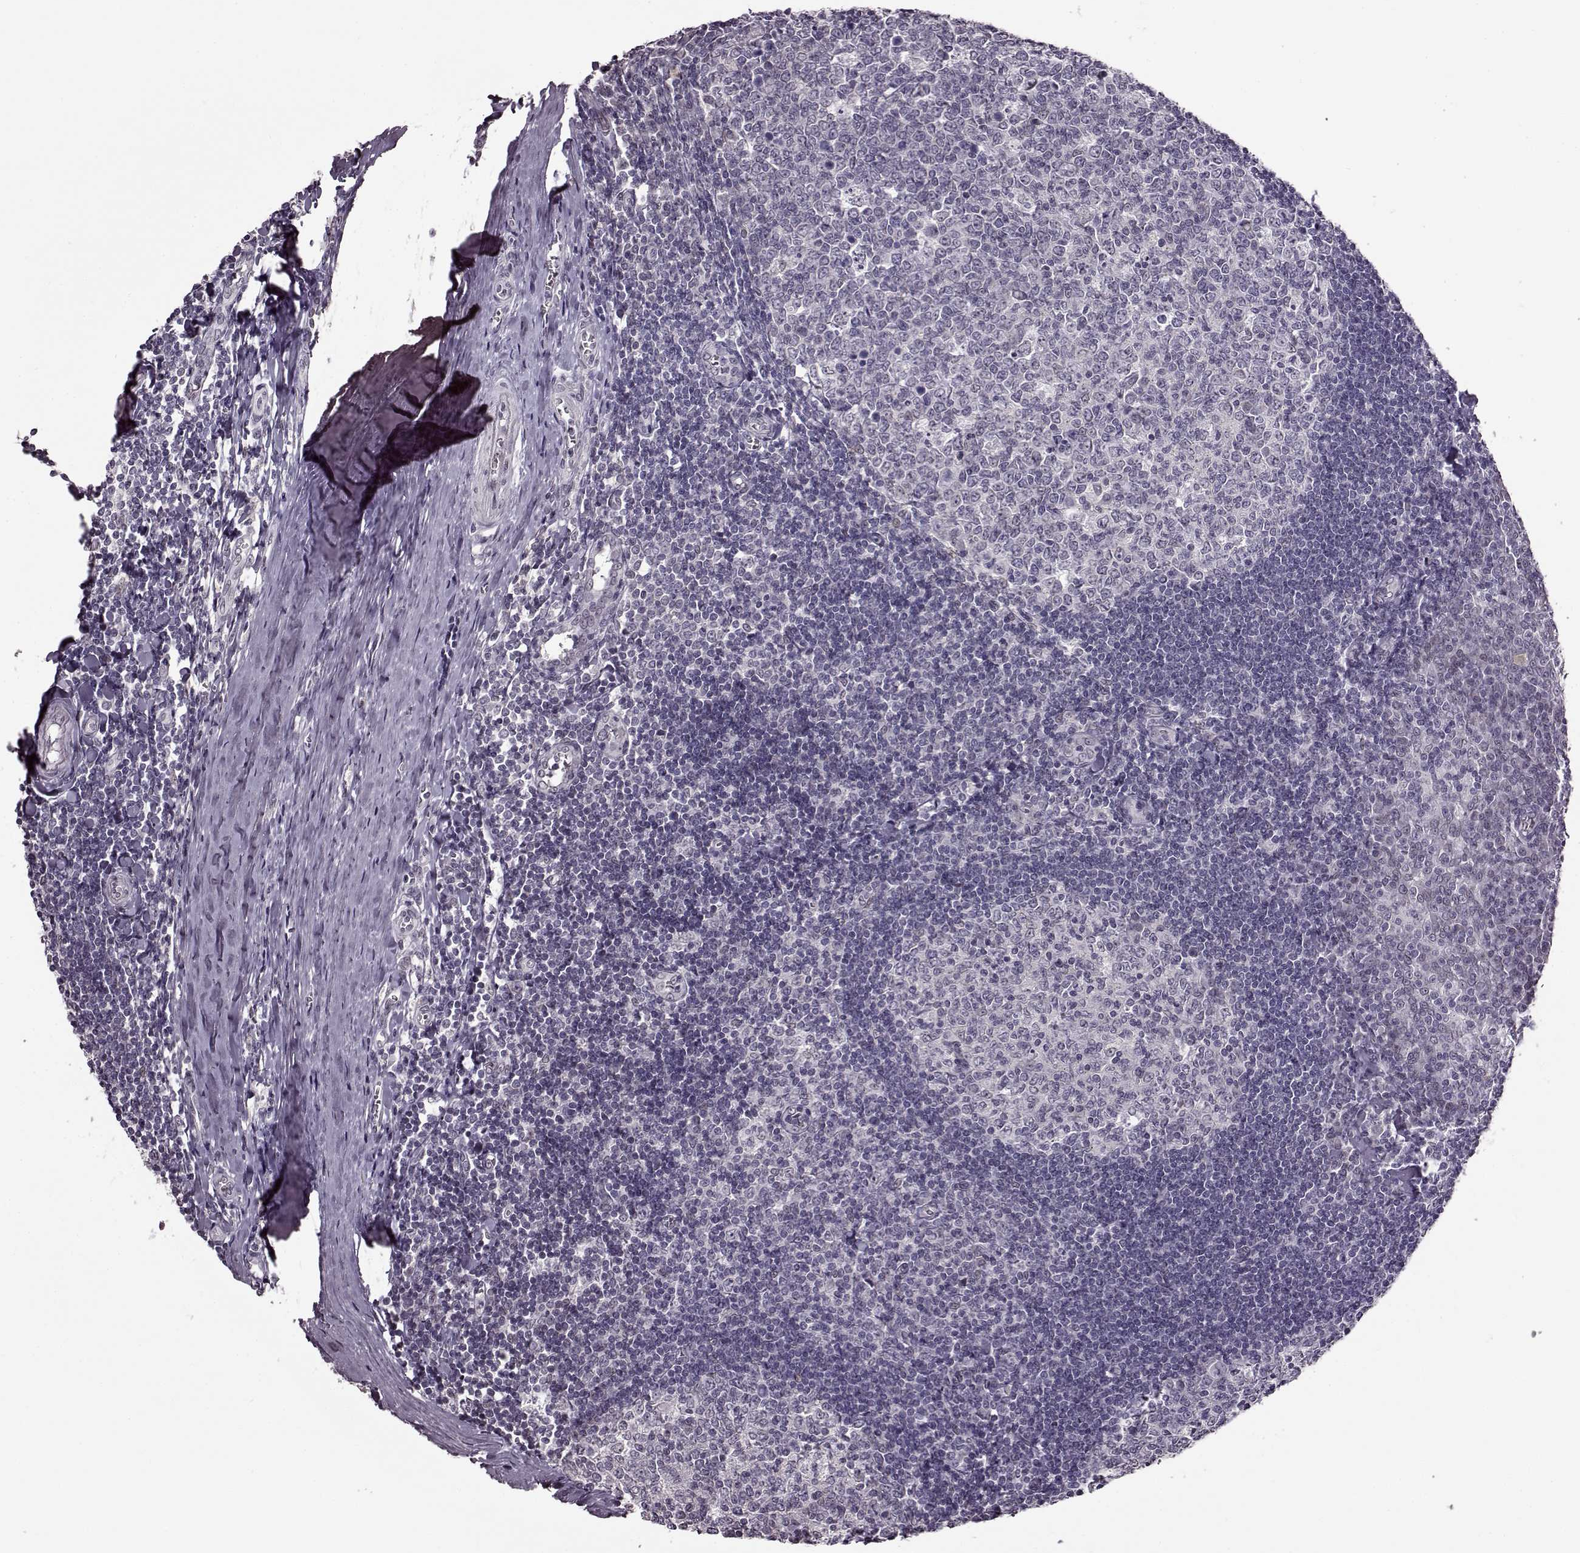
{"staining": {"intensity": "negative", "quantity": "none", "location": "none"}, "tissue": "tonsil", "cell_type": "Germinal center cells", "image_type": "normal", "snomed": [{"axis": "morphology", "description": "Normal tissue, NOS"}, {"axis": "topography", "description": "Tonsil"}], "caption": "Germinal center cells are negative for brown protein staining in benign tonsil. (Stains: DAB (3,3'-diaminobenzidine) IHC with hematoxylin counter stain, Microscopy: brightfield microscopy at high magnification).", "gene": "STX1A", "patient": {"sex": "female", "age": 12}}